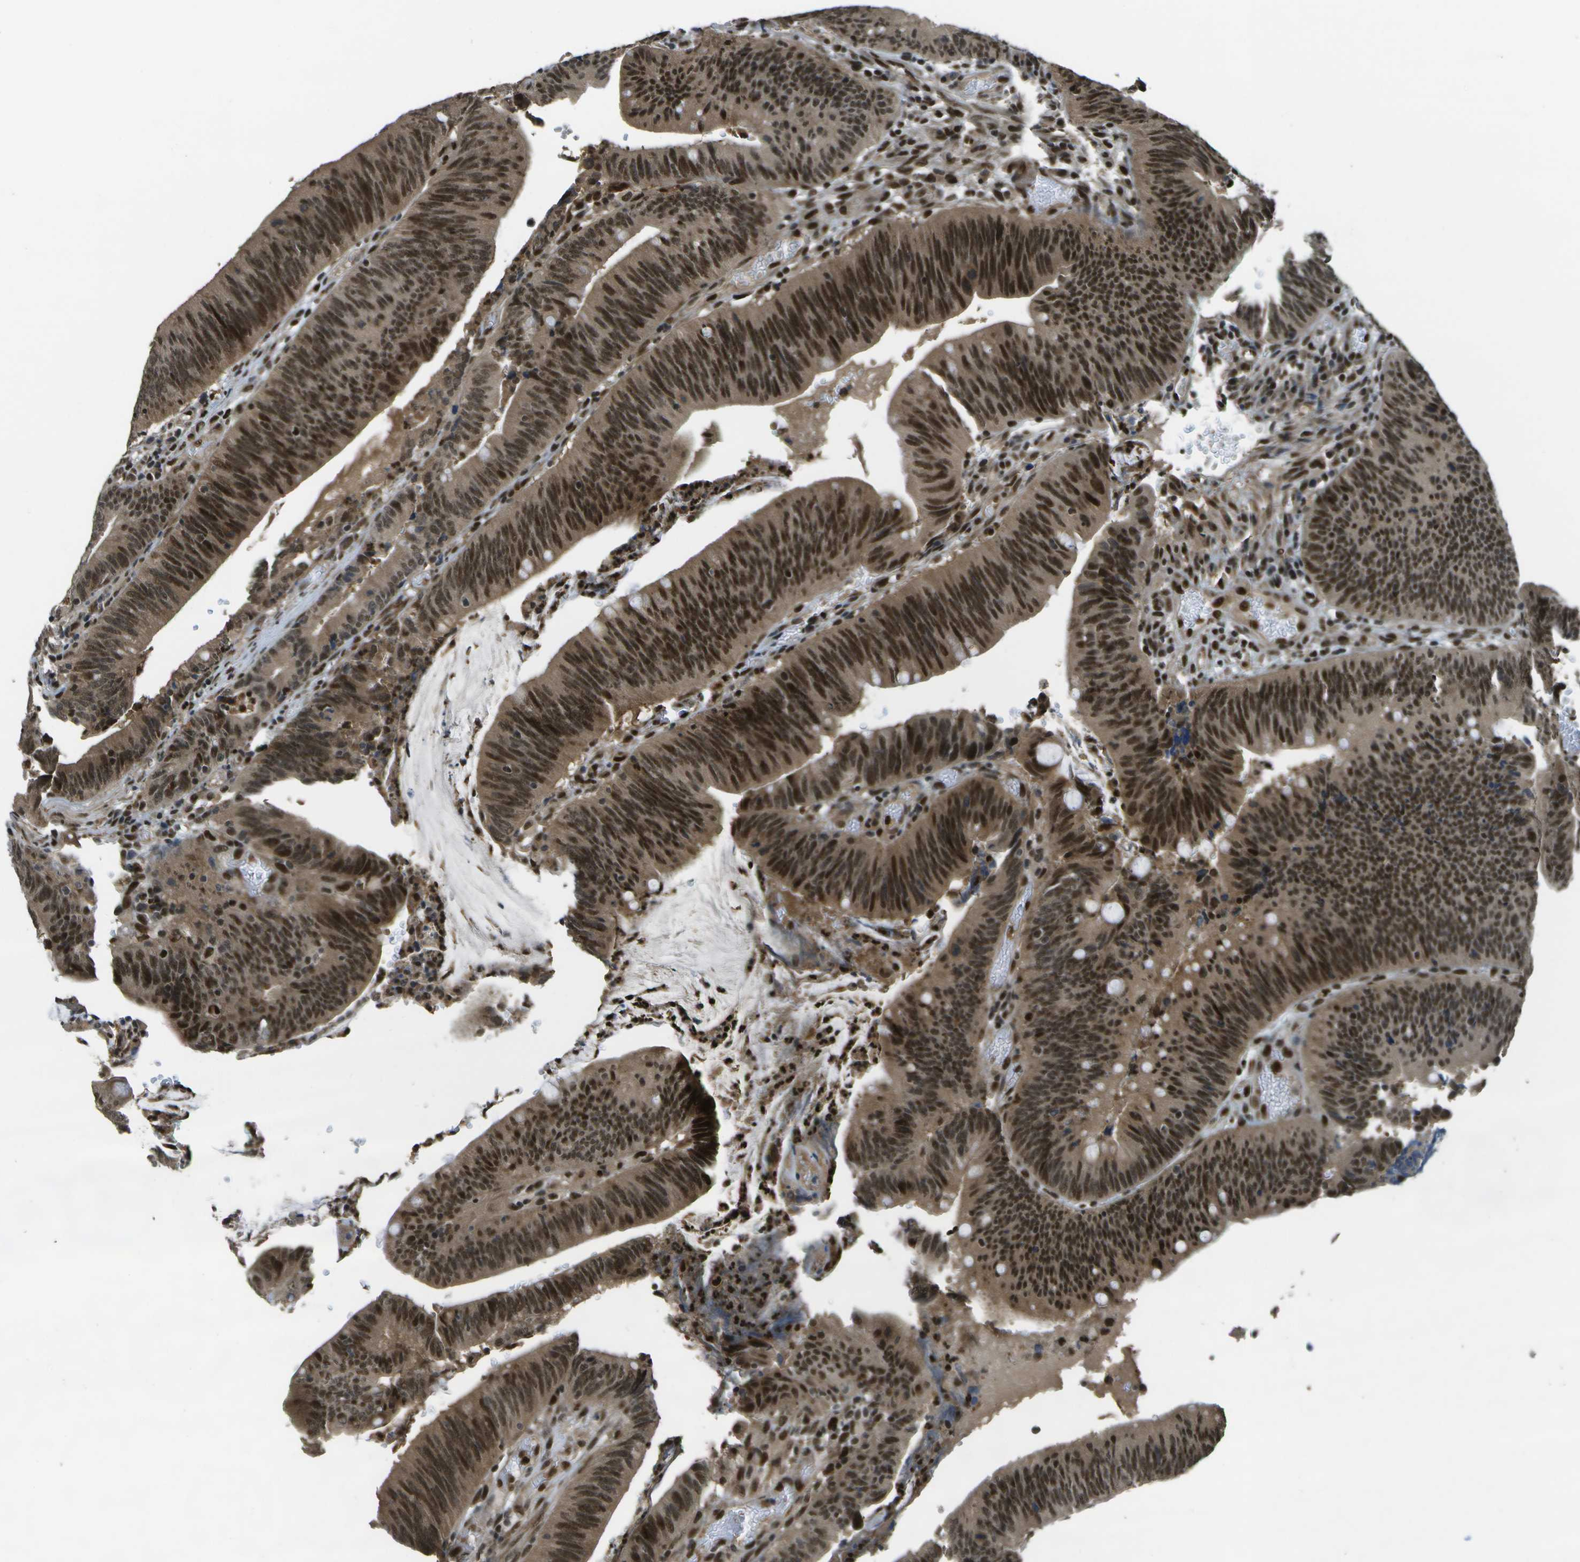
{"staining": {"intensity": "strong", "quantity": ">75%", "location": "cytoplasmic/membranous,nuclear"}, "tissue": "colorectal cancer", "cell_type": "Tumor cells", "image_type": "cancer", "snomed": [{"axis": "morphology", "description": "Normal tissue, NOS"}, {"axis": "morphology", "description": "Adenocarcinoma, NOS"}, {"axis": "topography", "description": "Rectum"}], "caption": "This photomicrograph displays colorectal cancer stained with immunohistochemistry to label a protein in brown. The cytoplasmic/membranous and nuclear of tumor cells show strong positivity for the protein. Nuclei are counter-stained blue.", "gene": "GANC", "patient": {"sex": "female", "age": 66}}